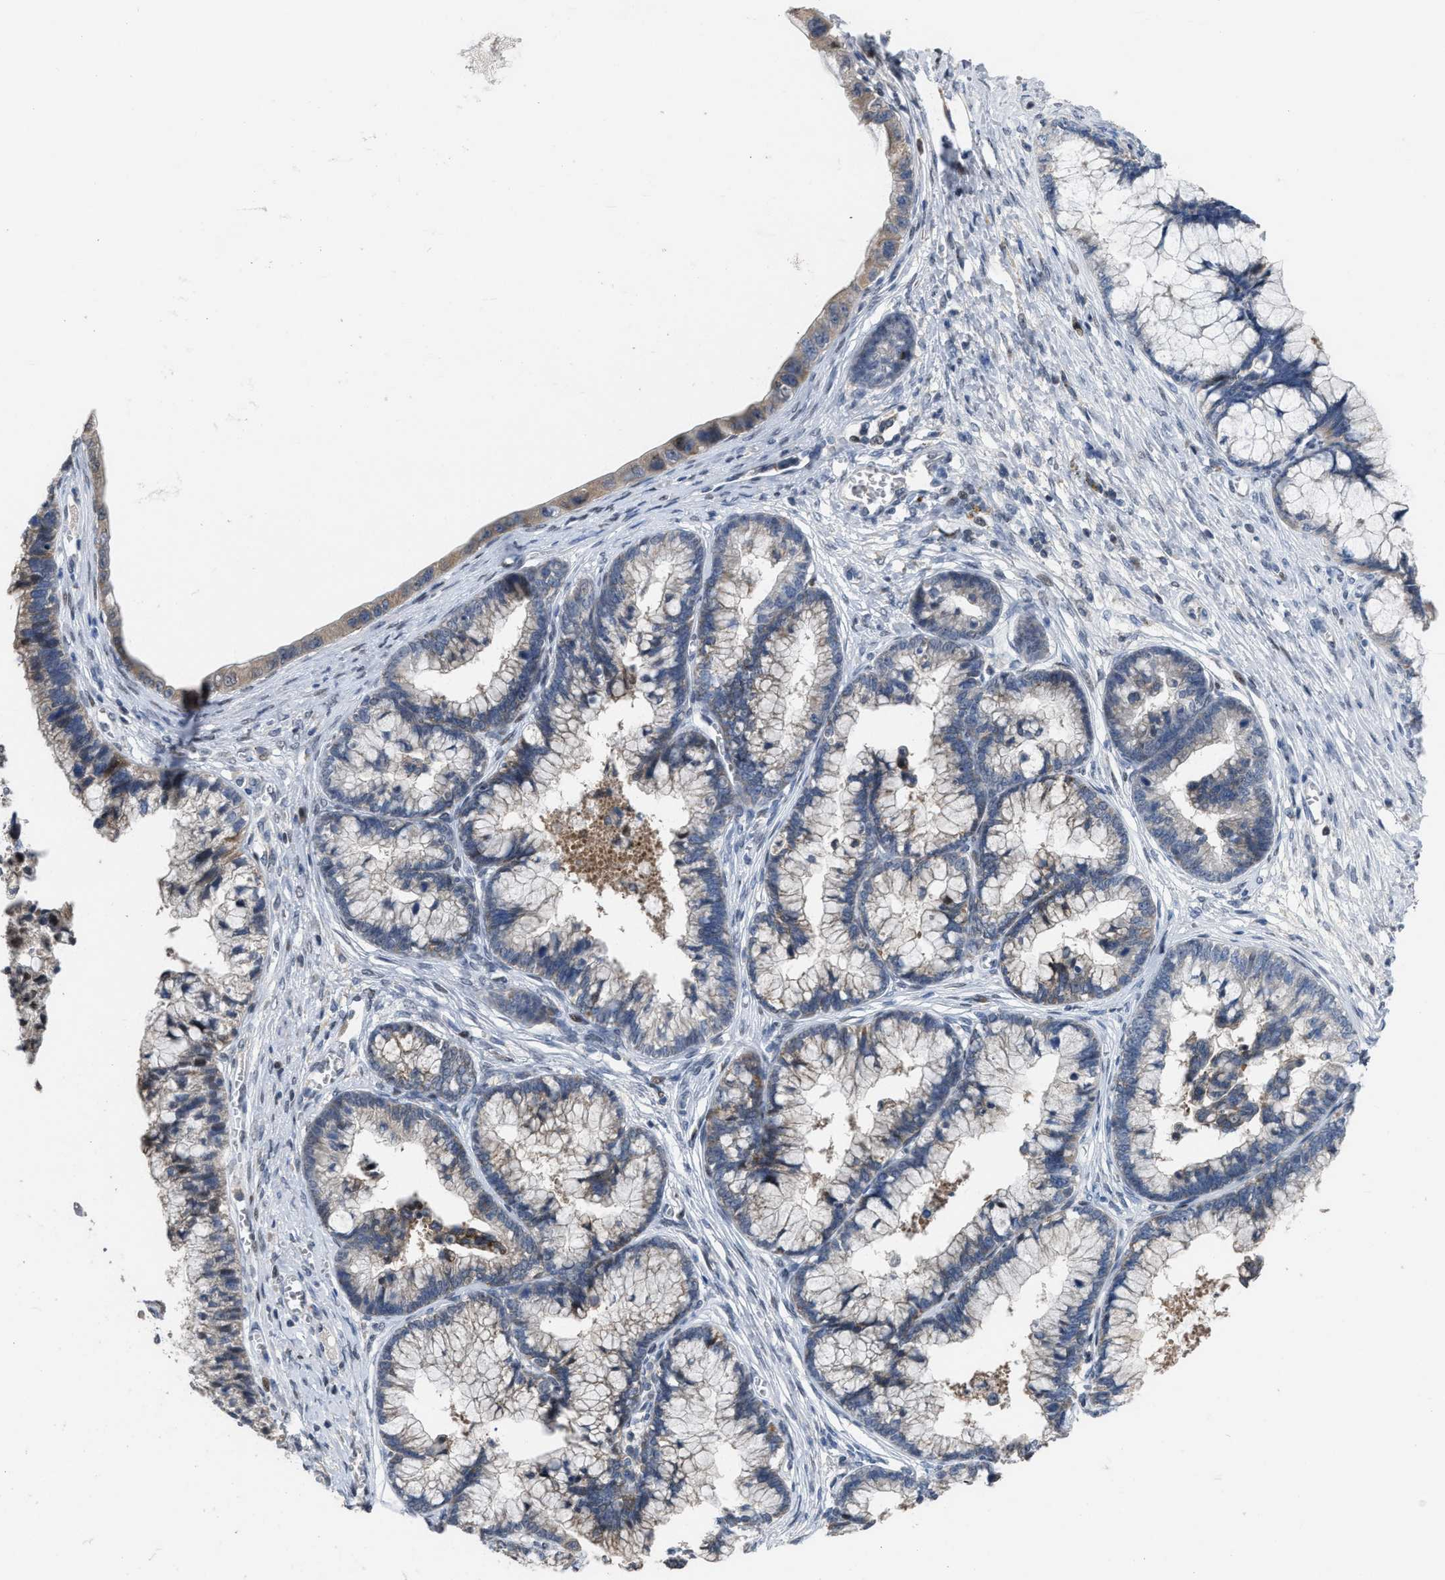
{"staining": {"intensity": "moderate", "quantity": "<25%", "location": "nuclear"}, "tissue": "cervical cancer", "cell_type": "Tumor cells", "image_type": "cancer", "snomed": [{"axis": "morphology", "description": "Adenocarcinoma, NOS"}, {"axis": "topography", "description": "Cervix"}], "caption": "Tumor cells demonstrate low levels of moderate nuclear positivity in approximately <25% of cells in cervical cancer. (IHC, brightfield microscopy, high magnification).", "gene": "SETDB1", "patient": {"sex": "female", "age": 44}}